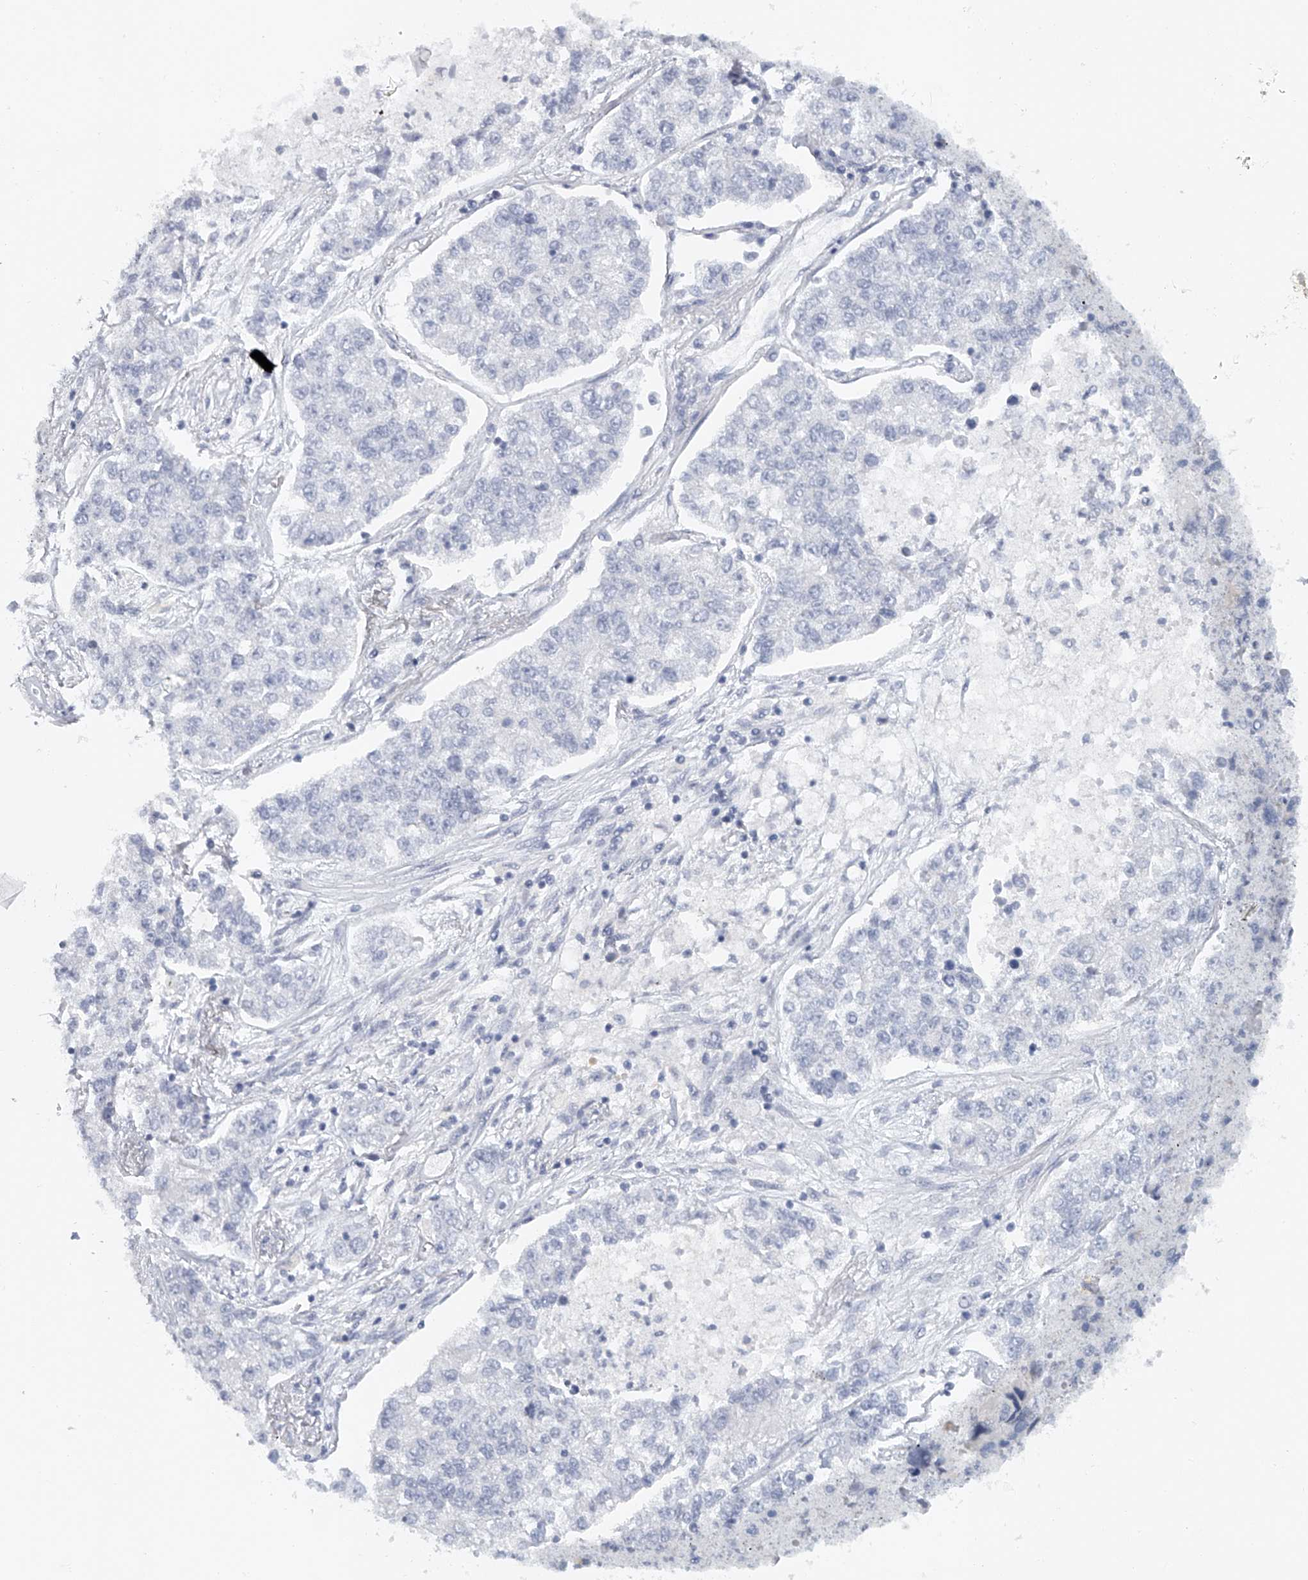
{"staining": {"intensity": "negative", "quantity": "none", "location": "none"}, "tissue": "lung cancer", "cell_type": "Tumor cells", "image_type": "cancer", "snomed": [{"axis": "morphology", "description": "Adenocarcinoma, NOS"}, {"axis": "topography", "description": "Lung"}], "caption": "Immunohistochemical staining of human lung adenocarcinoma displays no significant expression in tumor cells. The staining is performed using DAB (3,3'-diaminobenzidine) brown chromogen with nuclei counter-stained in using hematoxylin.", "gene": "FAT2", "patient": {"sex": "male", "age": 49}}